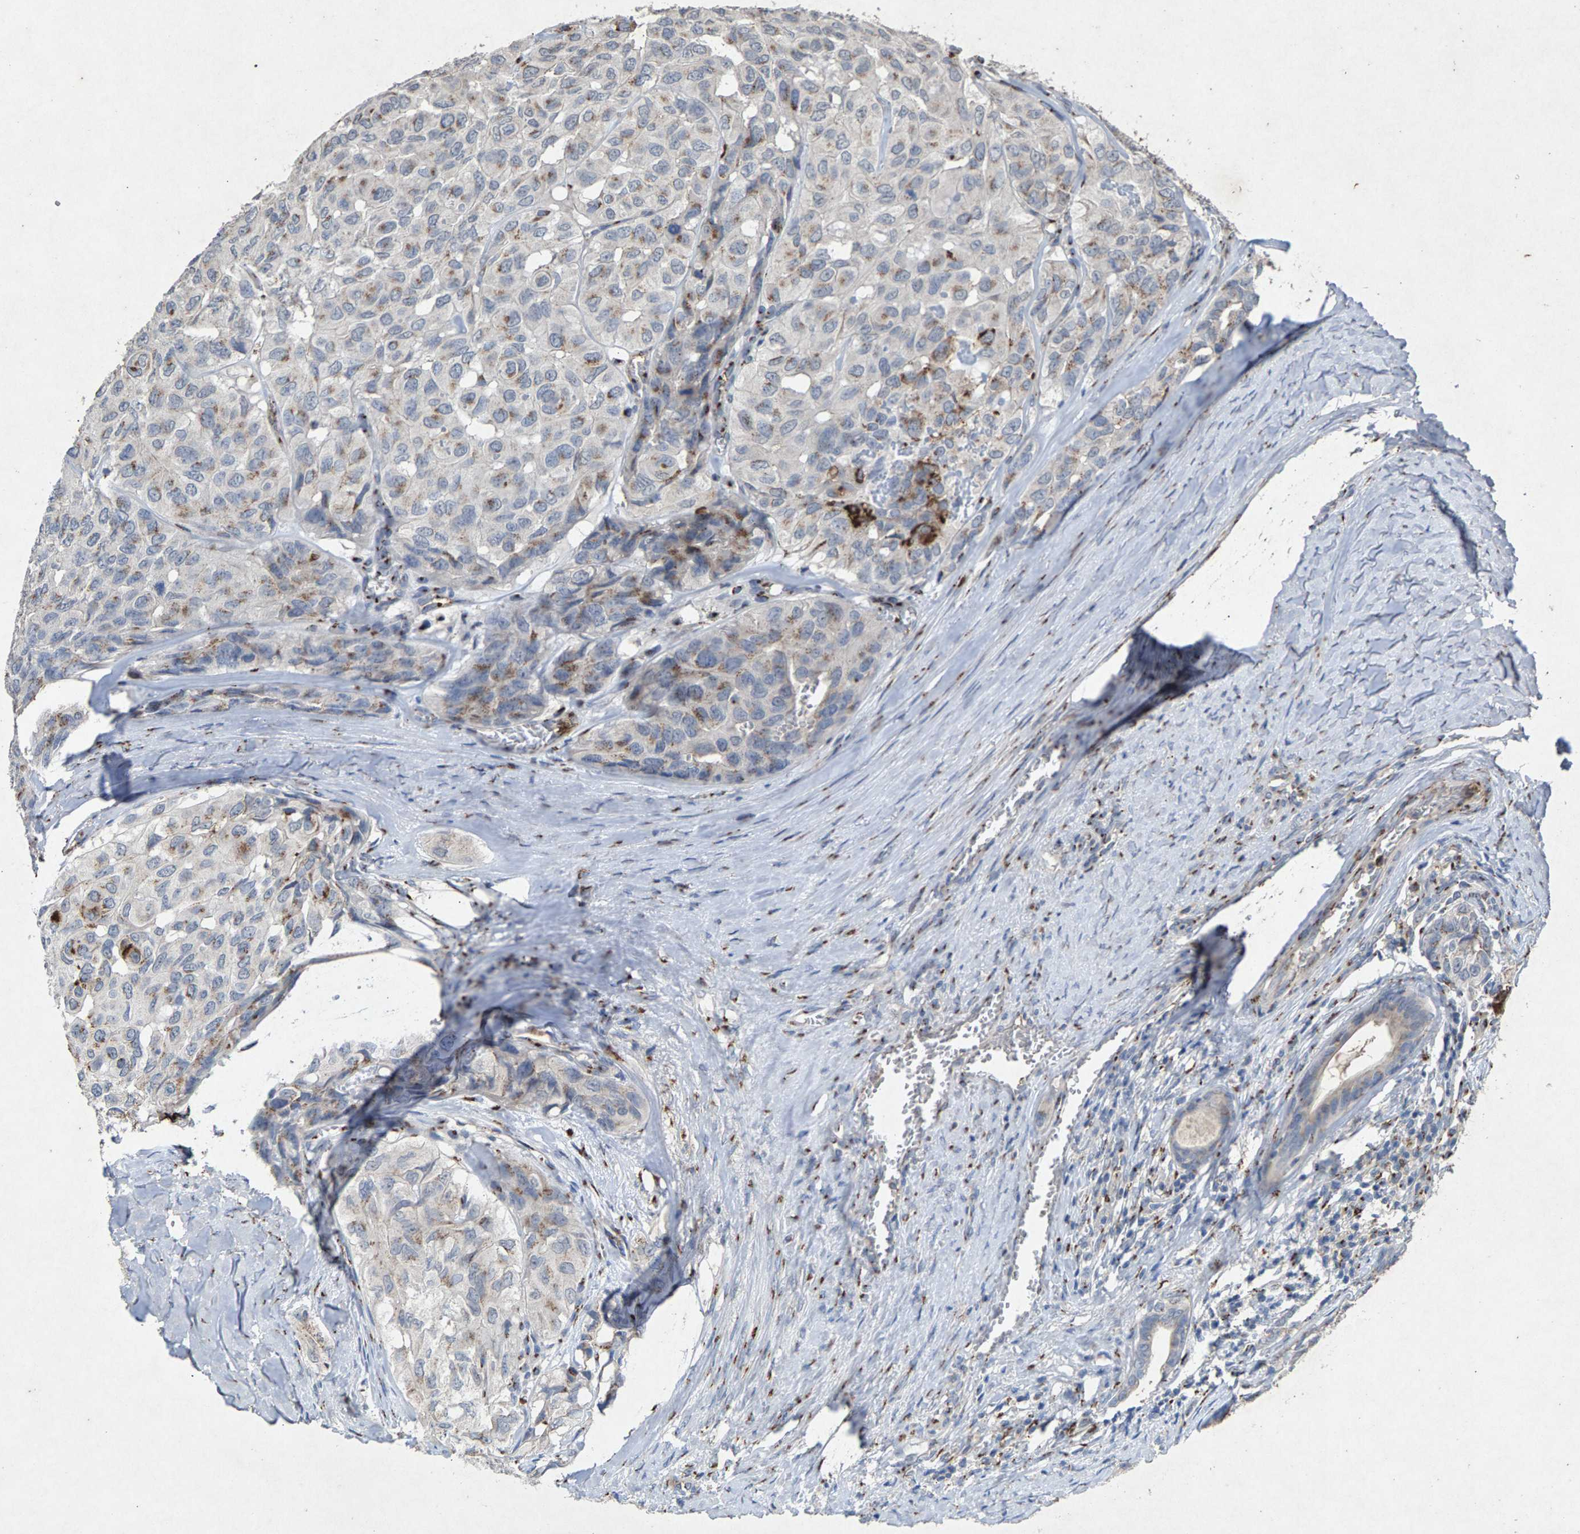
{"staining": {"intensity": "moderate", "quantity": "<25%", "location": "cytoplasmic/membranous"}, "tissue": "head and neck cancer", "cell_type": "Tumor cells", "image_type": "cancer", "snomed": [{"axis": "morphology", "description": "Adenocarcinoma, NOS"}, {"axis": "topography", "description": "Salivary gland, NOS"}, {"axis": "topography", "description": "Head-Neck"}], "caption": "Immunohistochemical staining of human head and neck cancer (adenocarcinoma) shows moderate cytoplasmic/membranous protein positivity in about <25% of tumor cells.", "gene": "MAN2A1", "patient": {"sex": "female", "age": 76}}